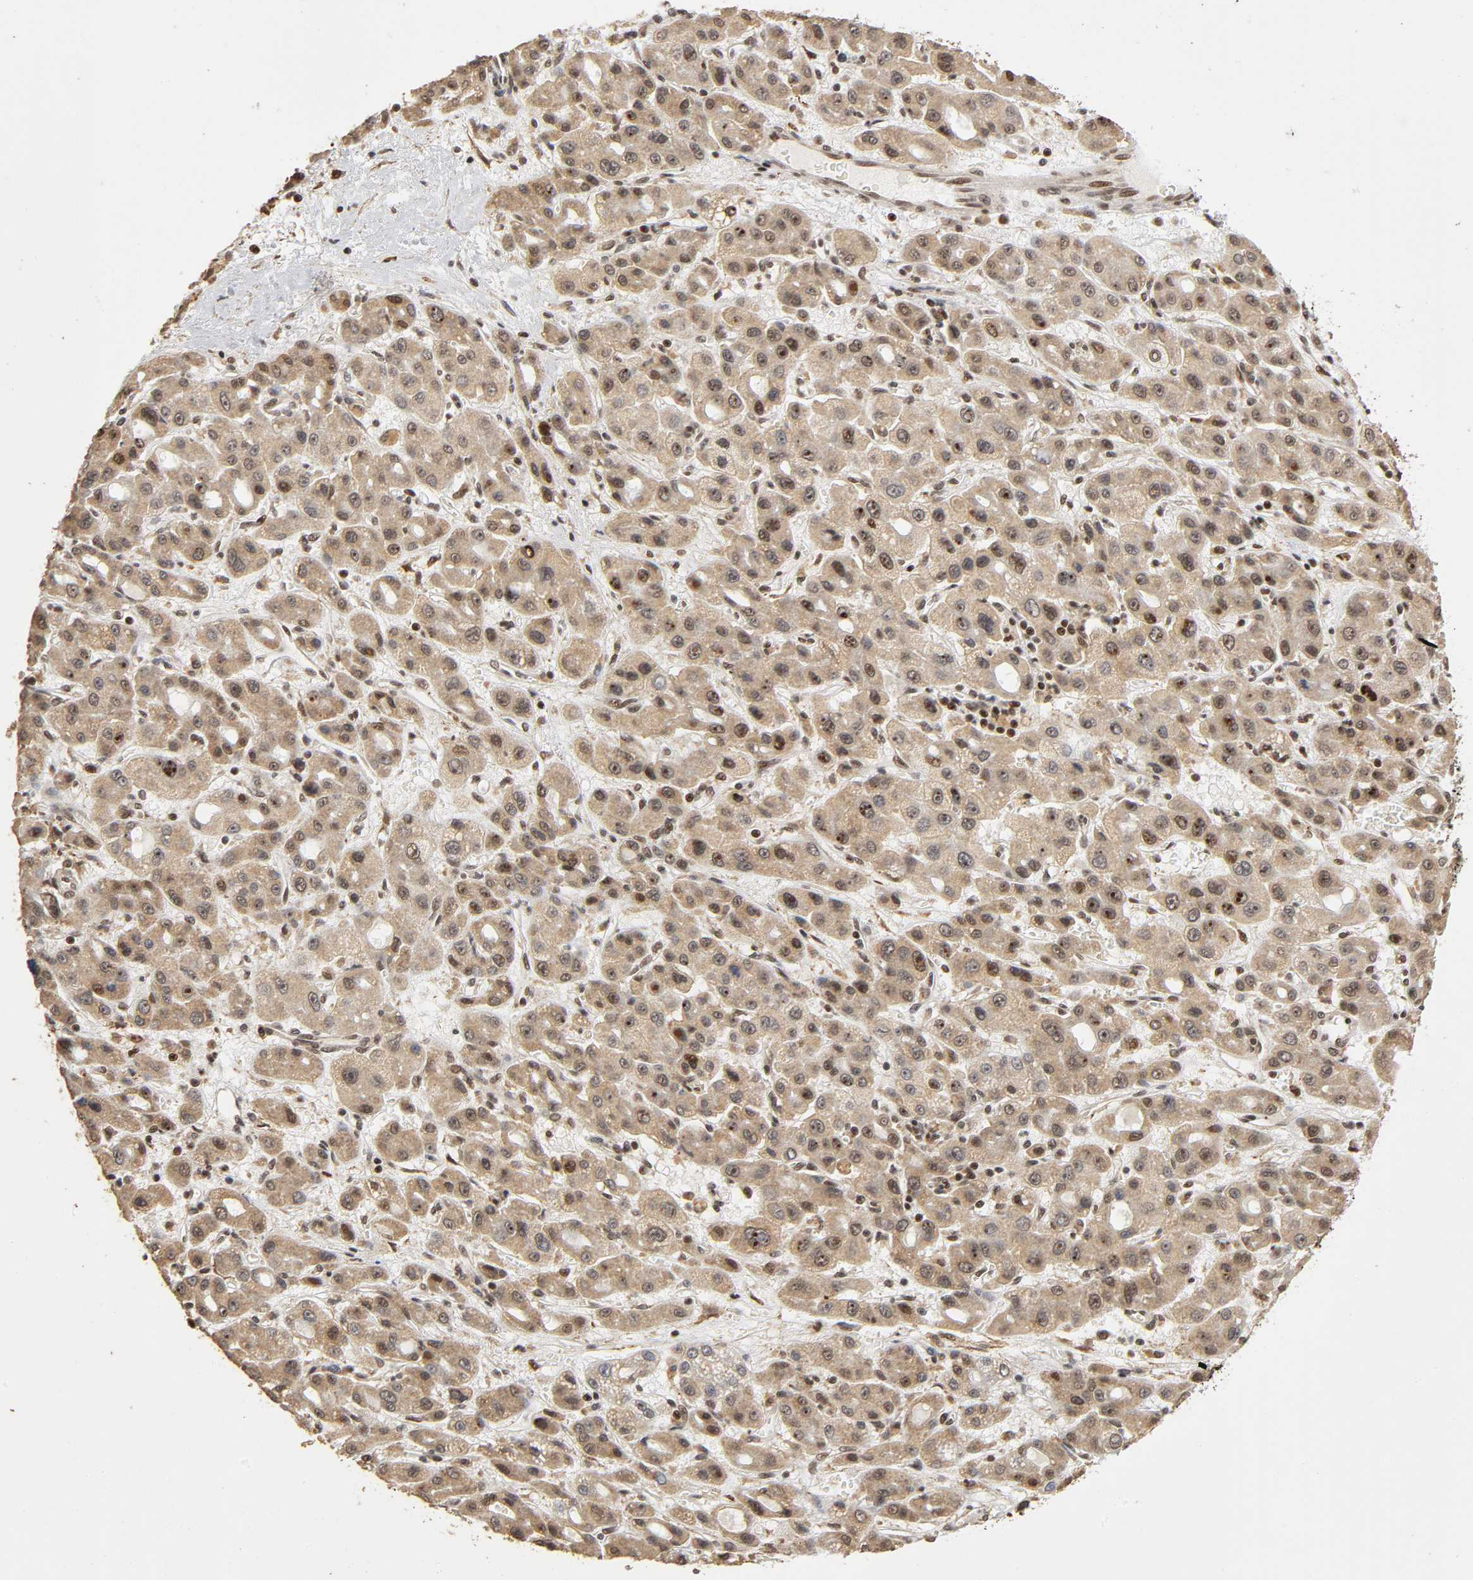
{"staining": {"intensity": "moderate", "quantity": ">75%", "location": "cytoplasmic/membranous,nuclear"}, "tissue": "liver cancer", "cell_type": "Tumor cells", "image_type": "cancer", "snomed": [{"axis": "morphology", "description": "Carcinoma, Hepatocellular, NOS"}, {"axis": "topography", "description": "Liver"}], "caption": "DAB immunohistochemical staining of liver cancer reveals moderate cytoplasmic/membranous and nuclear protein staining in about >75% of tumor cells.", "gene": "RNF122", "patient": {"sex": "male", "age": 55}}